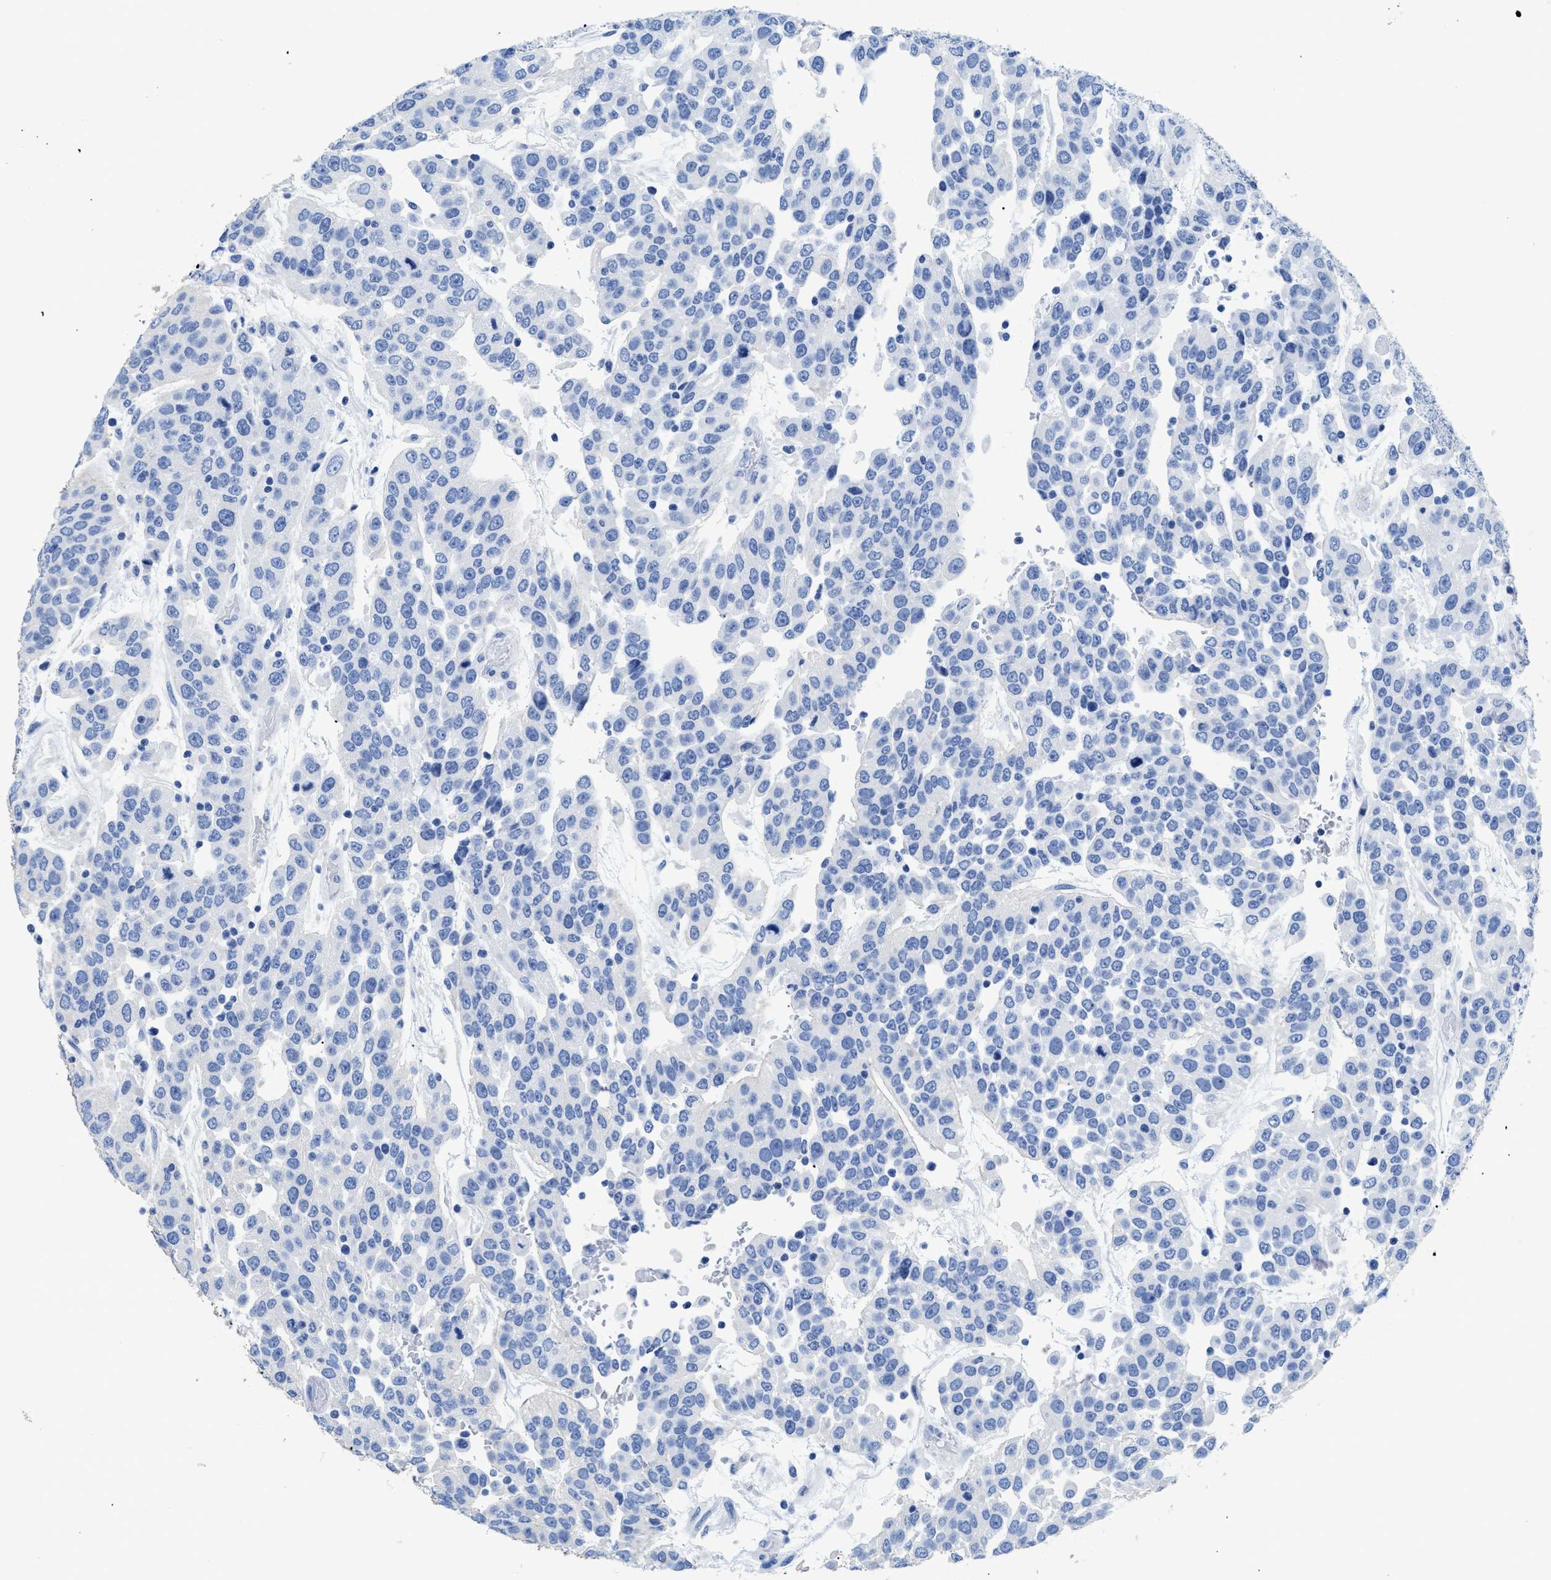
{"staining": {"intensity": "negative", "quantity": "none", "location": "none"}, "tissue": "urothelial cancer", "cell_type": "Tumor cells", "image_type": "cancer", "snomed": [{"axis": "morphology", "description": "Urothelial carcinoma, High grade"}, {"axis": "topography", "description": "Urinary bladder"}], "caption": "This is an IHC histopathology image of human urothelial cancer. There is no expression in tumor cells.", "gene": "DLC1", "patient": {"sex": "female", "age": 80}}